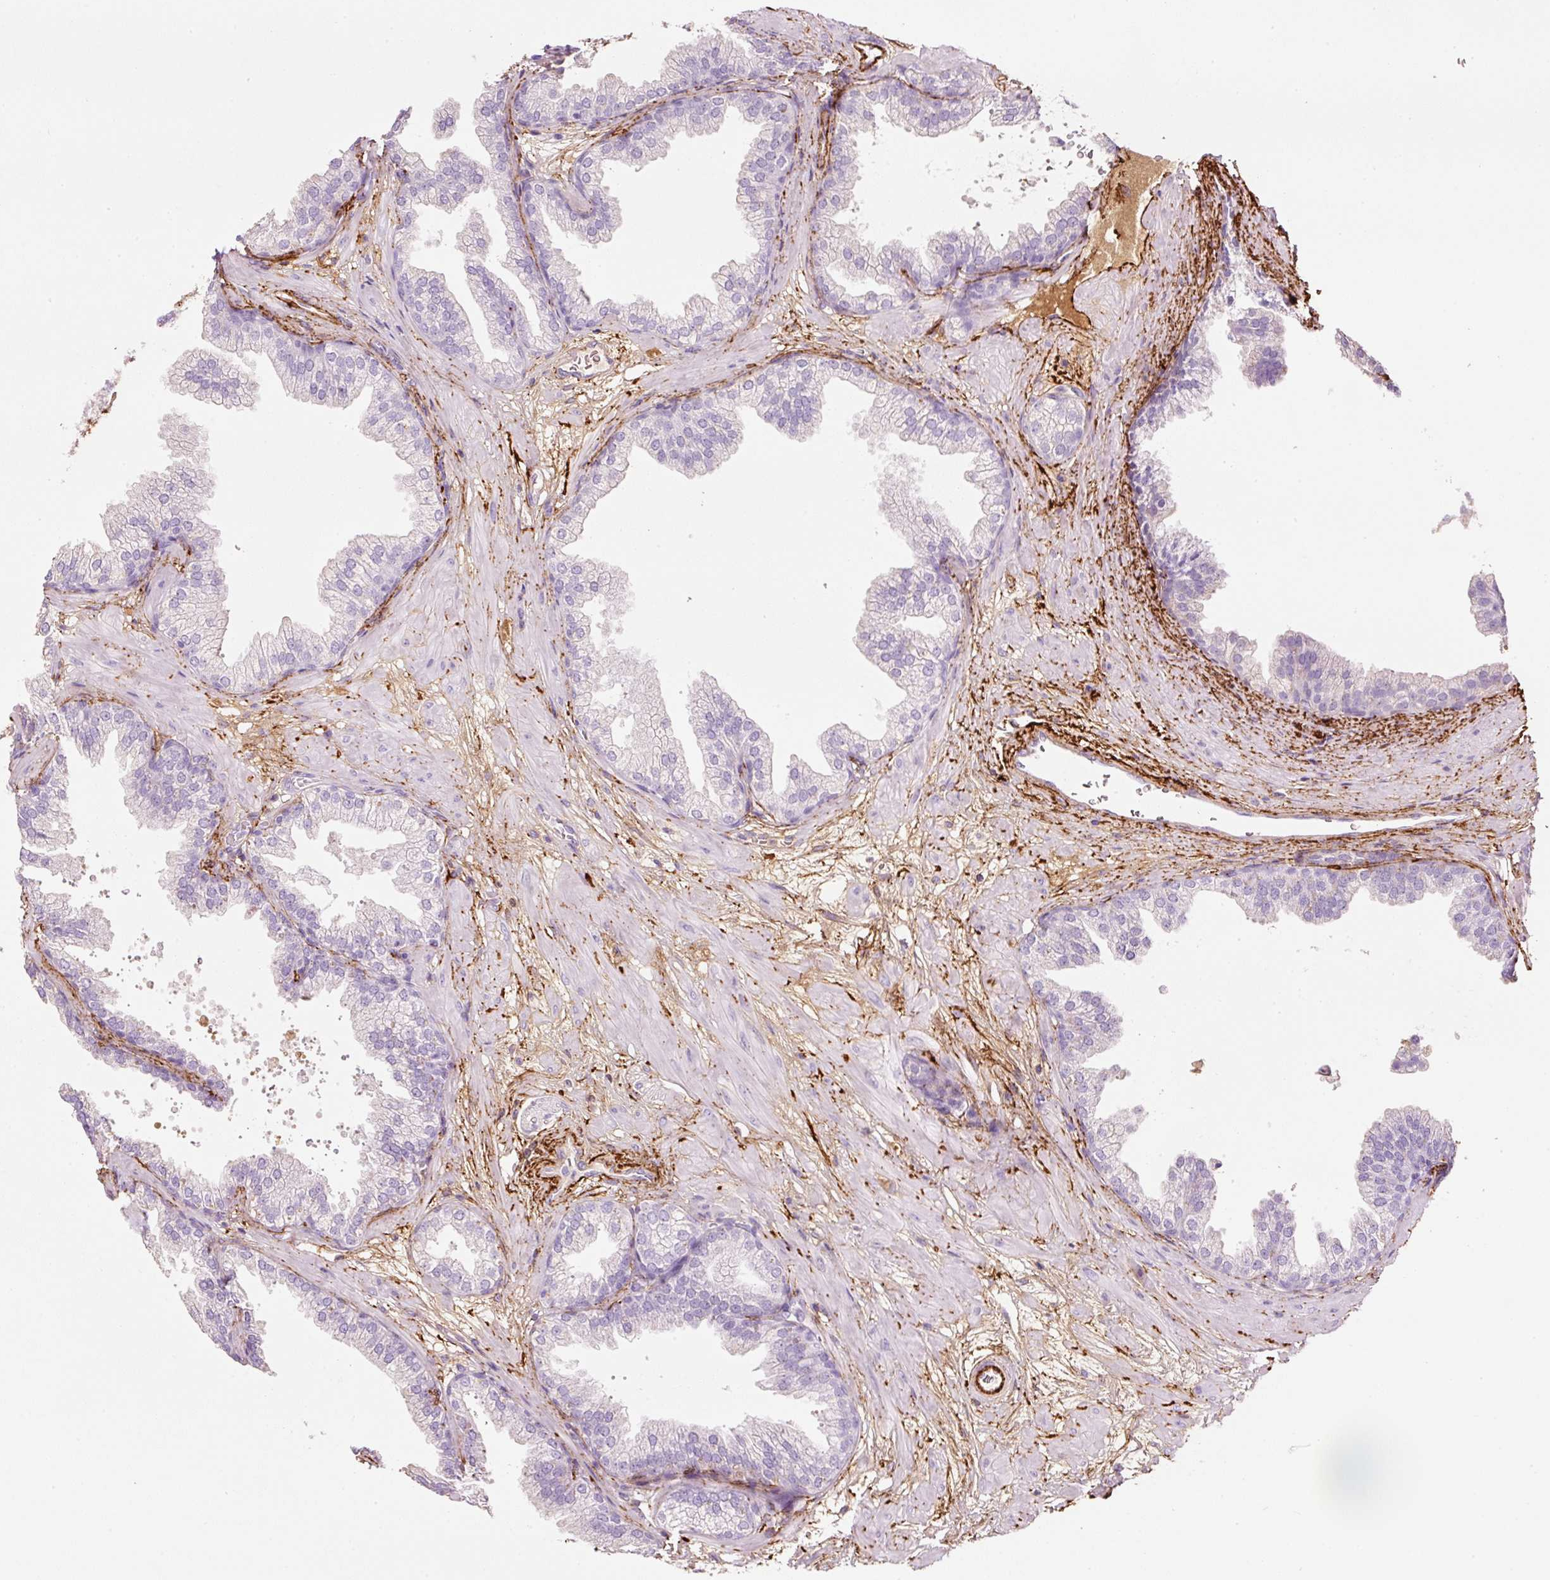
{"staining": {"intensity": "negative", "quantity": "none", "location": "none"}, "tissue": "prostate", "cell_type": "Glandular cells", "image_type": "normal", "snomed": [{"axis": "morphology", "description": "Normal tissue, NOS"}, {"axis": "topography", "description": "Prostate"}], "caption": "Immunohistochemical staining of benign human prostate demonstrates no significant expression in glandular cells.", "gene": "MFAP4", "patient": {"sex": "male", "age": 37}}